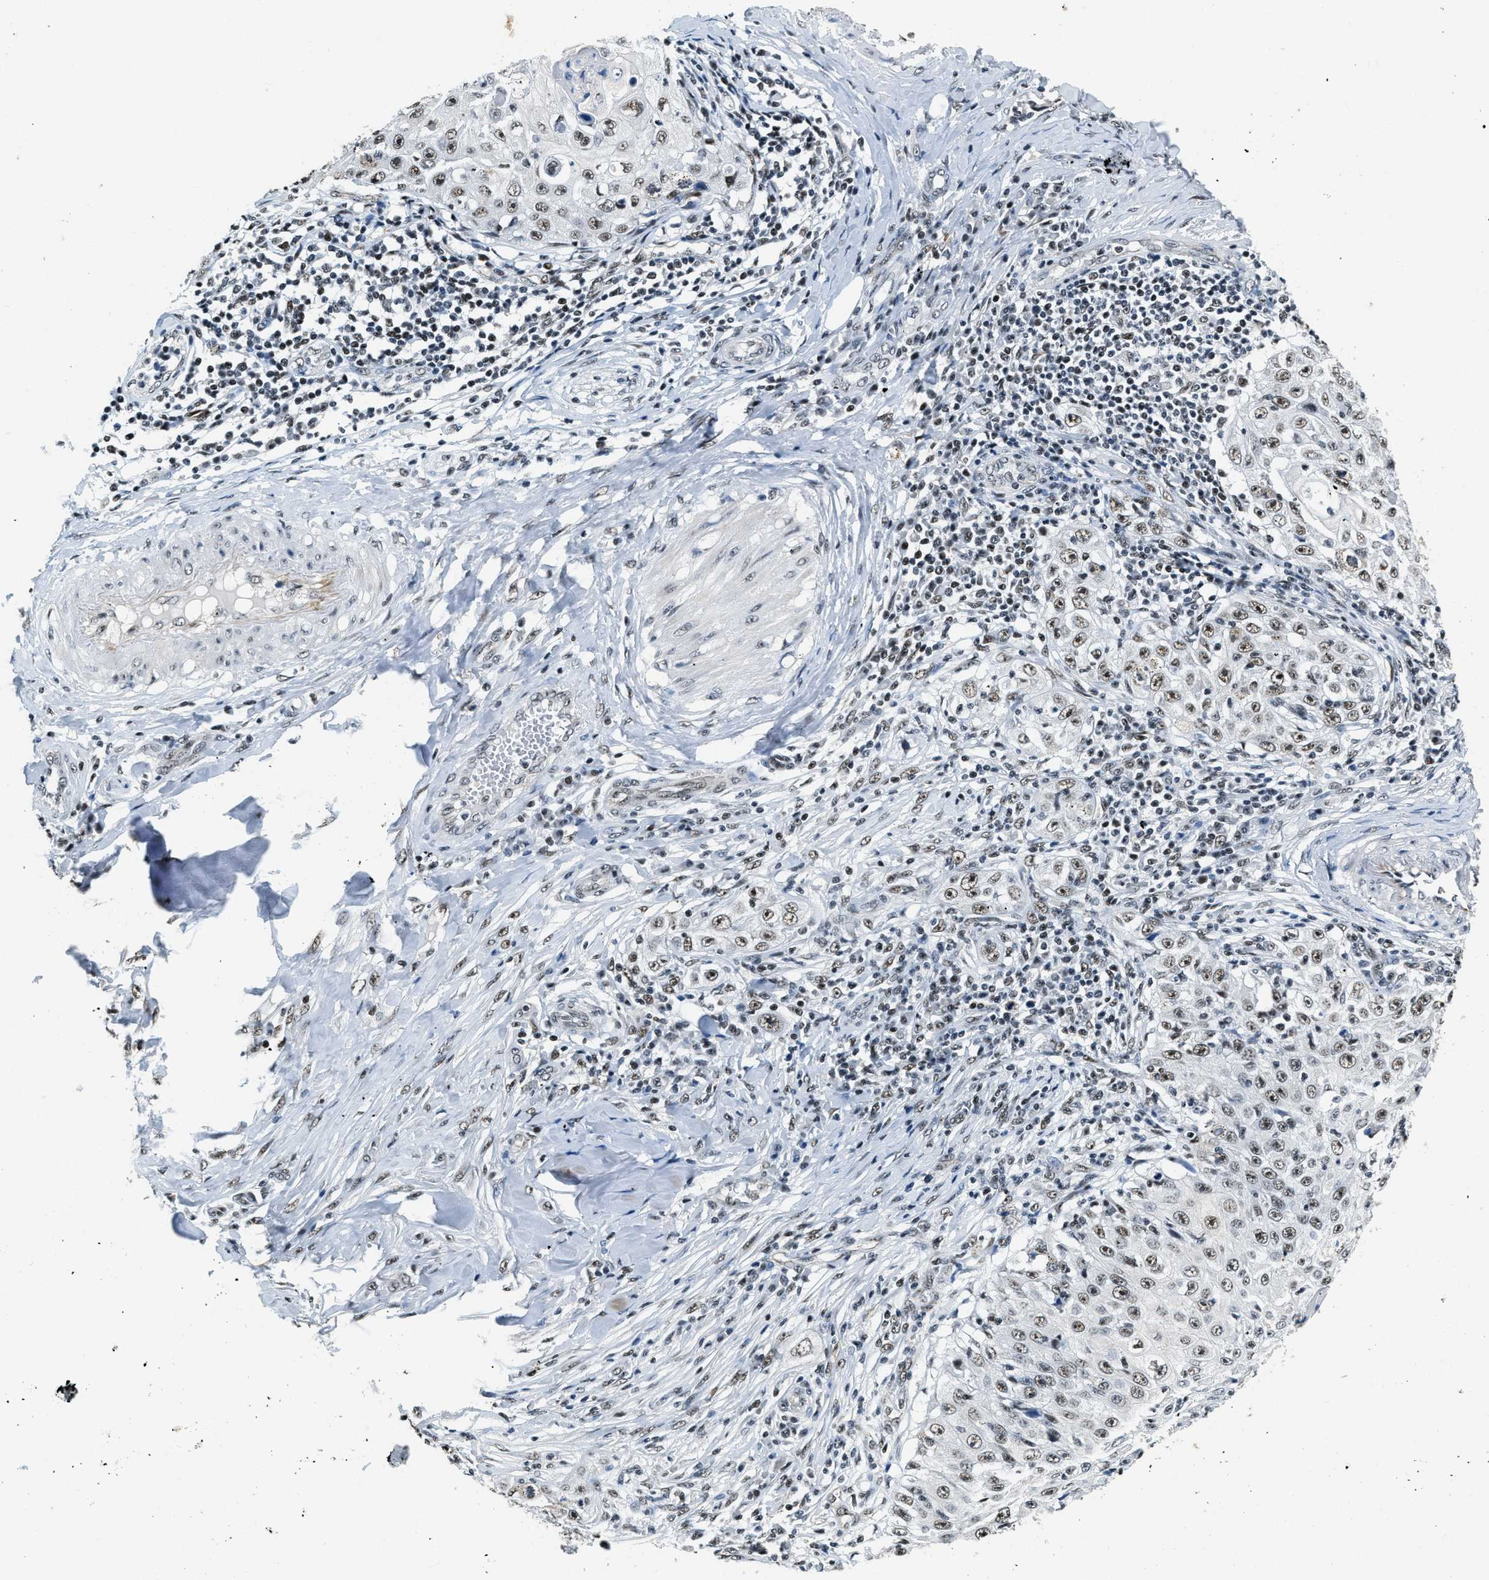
{"staining": {"intensity": "moderate", "quantity": ">75%", "location": "nuclear"}, "tissue": "skin cancer", "cell_type": "Tumor cells", "image_type": "cancer", "snomed": [{"axis": "morphology", "description": "Squamous cell carcinoma, NOS"}, {"axis": "topography", "description": "Skin"}], "caption": "Immunohistochemistry (IHC) of squamous cell carcinoma (skin) shows medium levels of moderate nuclear expression in approximately >75% of tumor cells.", "gene": "CCNE1", "patient": {"sex": "male", "age": 86}}